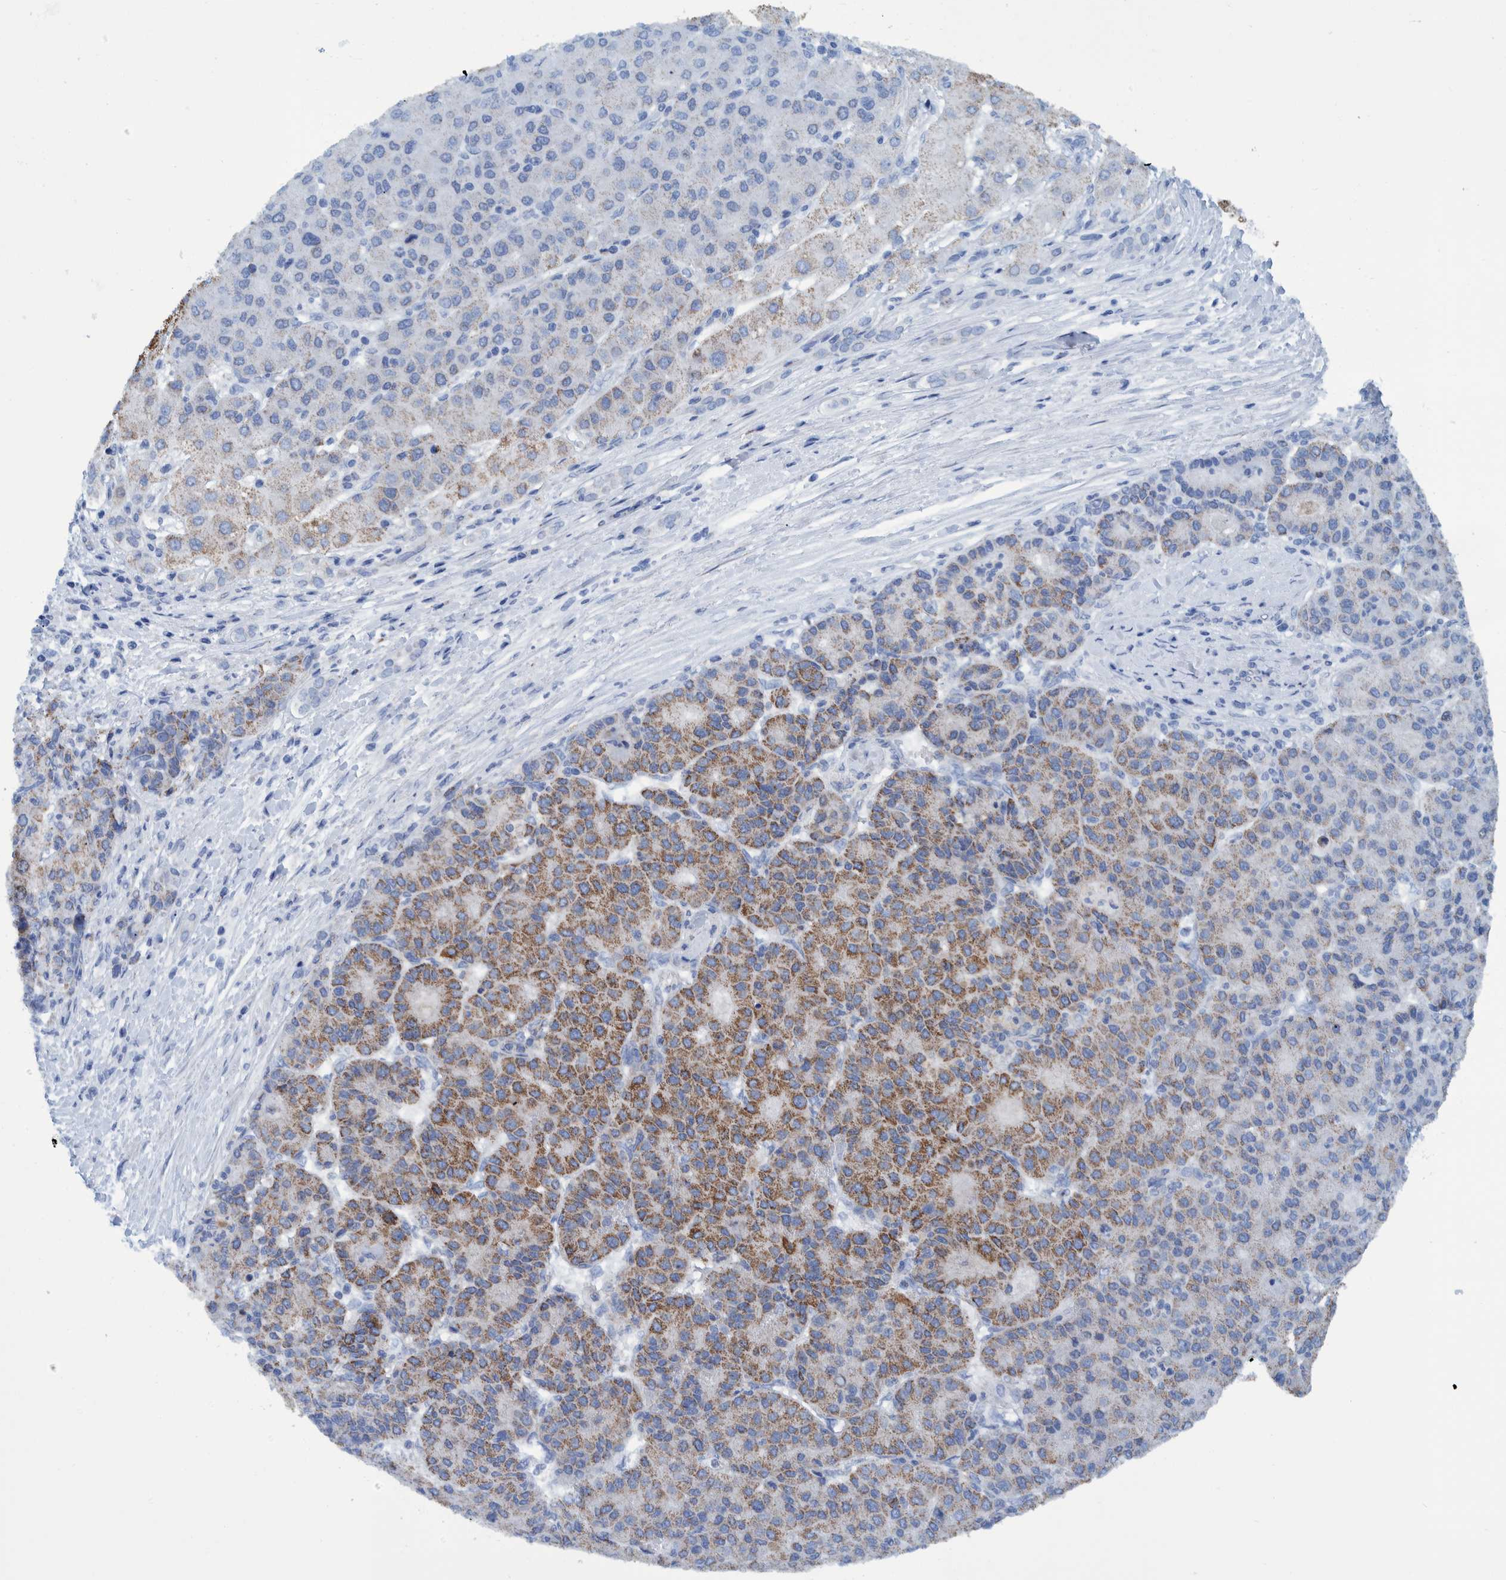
{"staining": {"intensity": "moderate", "quantity": "25%-75%", "location": "cytoplasmic/membranous"}, "tissue": "liver cancer", "cell_type": "Tumor cells", "image_type": "cancer", "snomed": [{"axis": "morphology", "description": "Carcinoma, Hepatocellular, NOS"}, {"axis": "topography", "description": "Liver"}], "caption": "About 25%-75% of tumor cells in human liver hepatocellular carcinoma display moderate cytoplasmic/membranous protein positivity as visualized by brown immunohistochemical staining.", "gene": "BZW2", "patient": {"sex": "male", "age": 65}}